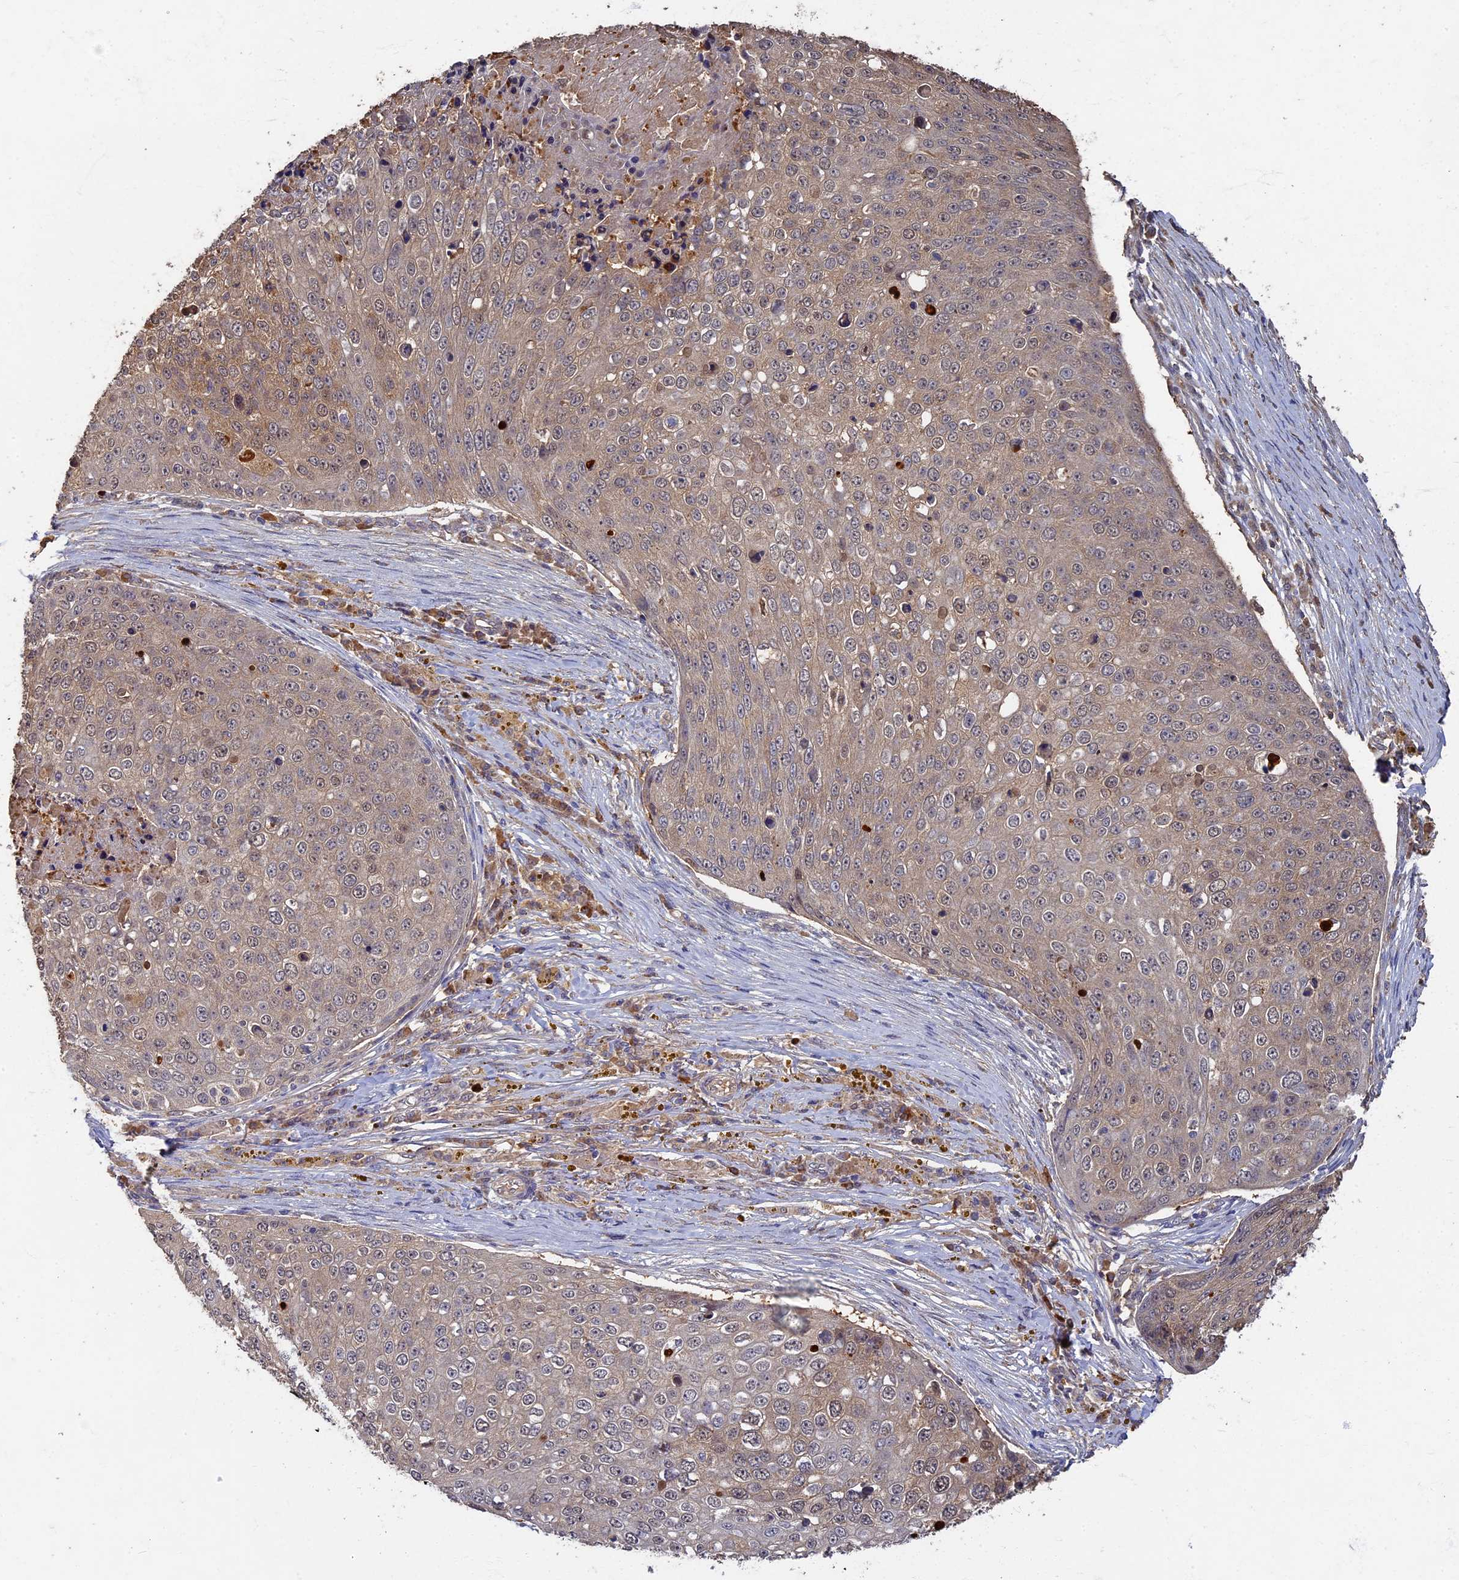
{"staining": {"intensity": "weak", "quantity": "<25%", "location": "cytoplasmic/membranous"}, "tissue": "skin cancer", "cell_type": "Tumor cells", "image_type": "cancer", "snomed": [{"axis": "morphology", "description": "Squamous cell carcinoma, NOS"}, {"axis": "topography", "description": "Skin"}], "caption": "This is an immunohistochemistry image of skin cancer (squamous cell carcinoma). There is no staining in tumor cells.", "gene": "RSPH3", "patient": {"sex": "male", "age": 71}}